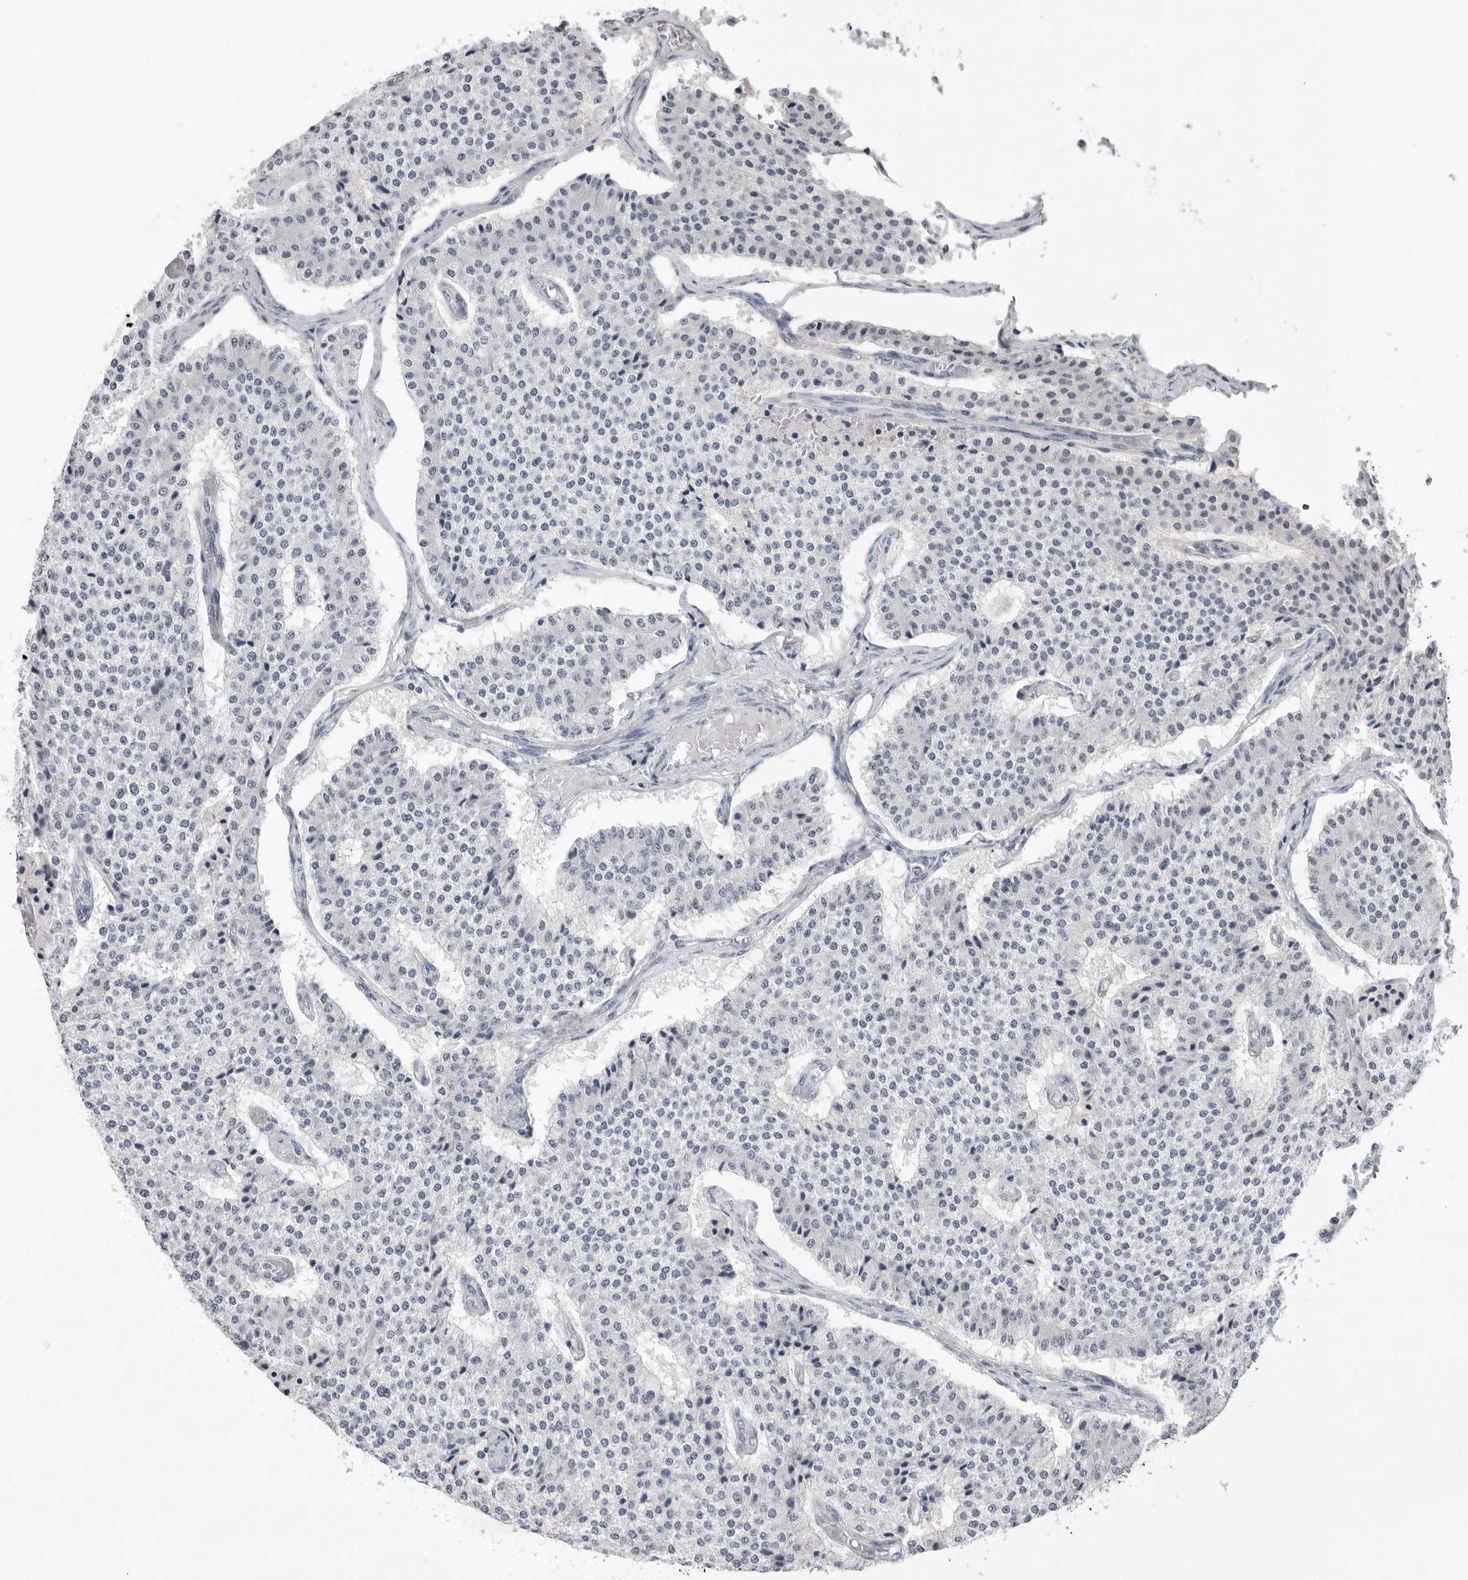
{"staining": {"intensity": "negative", "quantity": "none", "location": "none"}, "tissue": "carcinoid", "cell_type": "Tumor cells", "image_type": "cancer", "snomed": [{"axis": "morphology", "description": "Carcinoid, malignant, NOS"}, {"axis": "topography", "description": "Colon"}], "caption": "Protein analysis of carcinoid demonstrates no significant positivity in tumor cells.", "gene": "ZBTB7B", "patient": {"sex": "female", "age": 52}}